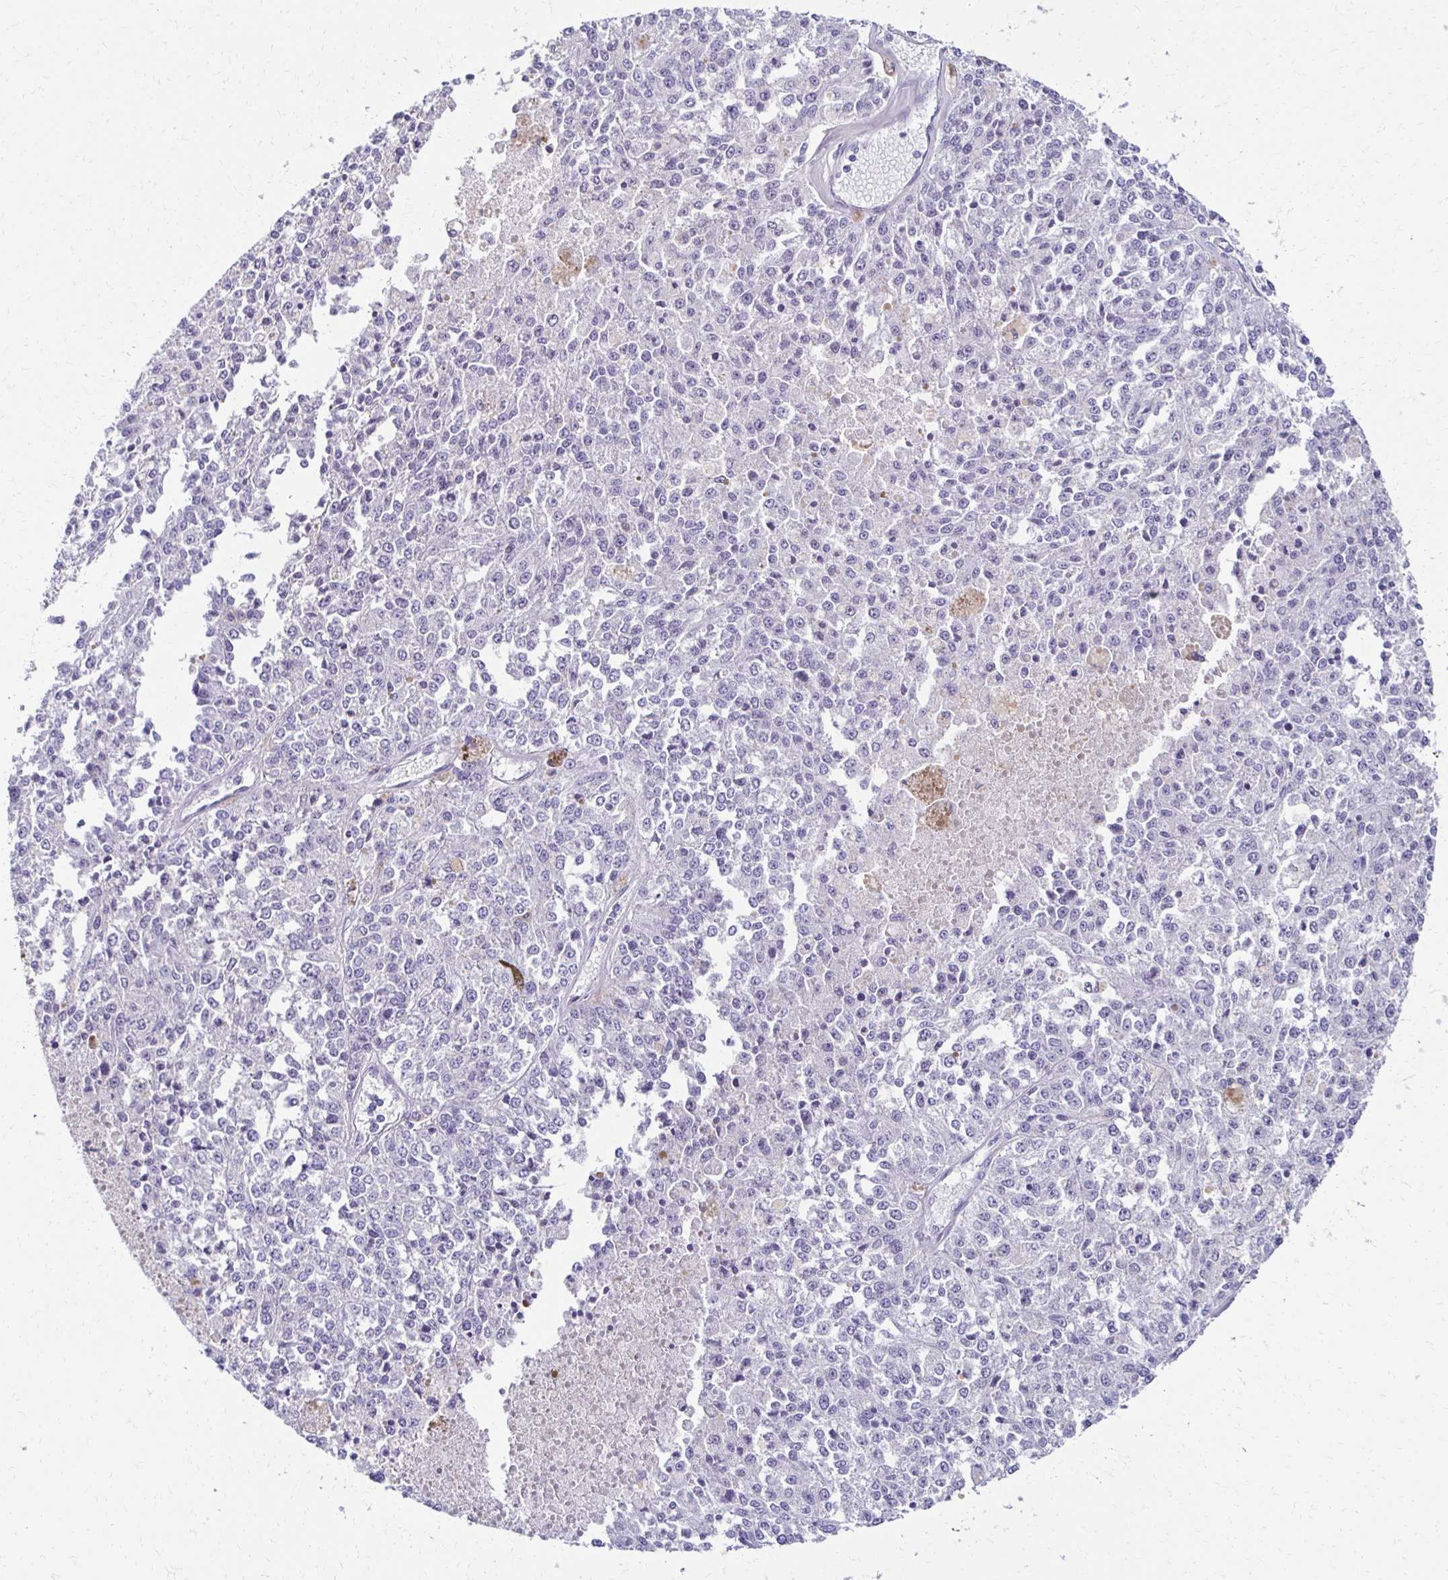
{"staining": {"intensity": "negative", "quantity": "none", "location": "none"}, "tissue": "melanoma", "cell_type": "Tumor cells", "image_type": "cancer", "snomed": [{"axis": "morphology", "description": "Malignant melanoma, Metastatic site"}, {"axis": "topography", "description": "Lymph node"}], "caption": "DAB (3,3'-diaminobenzidine) immunohistochemical staining of human malignant melanoma (metastatic site) reveals no significant positivity in tumor cells. The staining is performed using DAB (3,3'-diaminobenzidine) brown chromogen with nuclei counter-stained in using hematoxylin.", "gene": "C1QTNF2", "patient": {"sex": "female", "age": 64}}